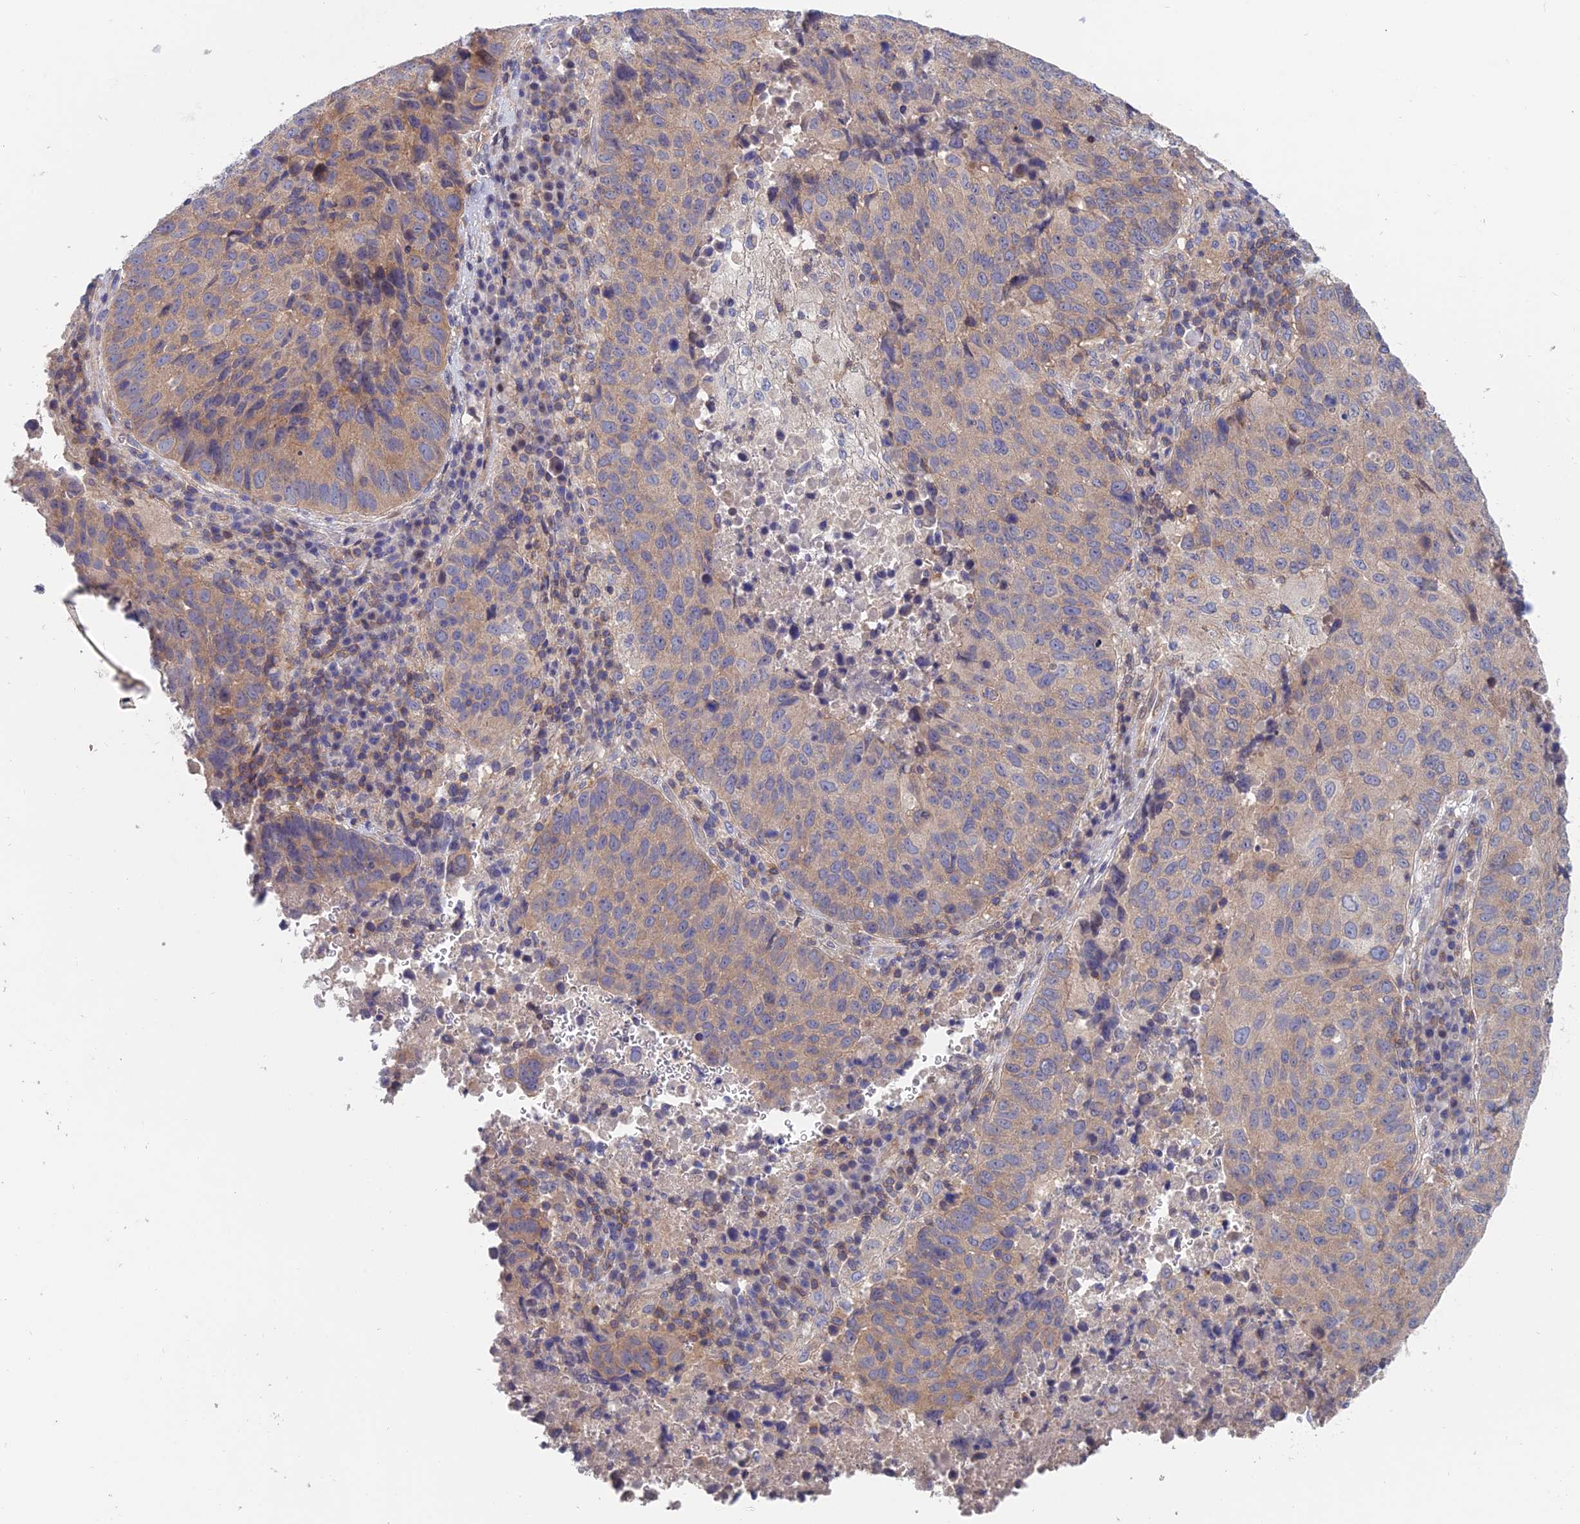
{"staining": {"intensity": "weak", "quantity": "<25%", "location": "cytoplasmic/membranous"}, "tissue": "lung cancer", "cell_type": "Tumor cells", "image_type": "cancer", "snomed": [{"axis": "morphology", "description": "Squamous cell carcinoma, NOS"}, {"axis": "topography", "description": "Lung"}], "caption": "Lung cancer stained for a protein using immunohistochemistry (IHC) exhibits no positivity tumor cells.", "gene": "USP37", "patient": {"sex": "male", "age": 73}}